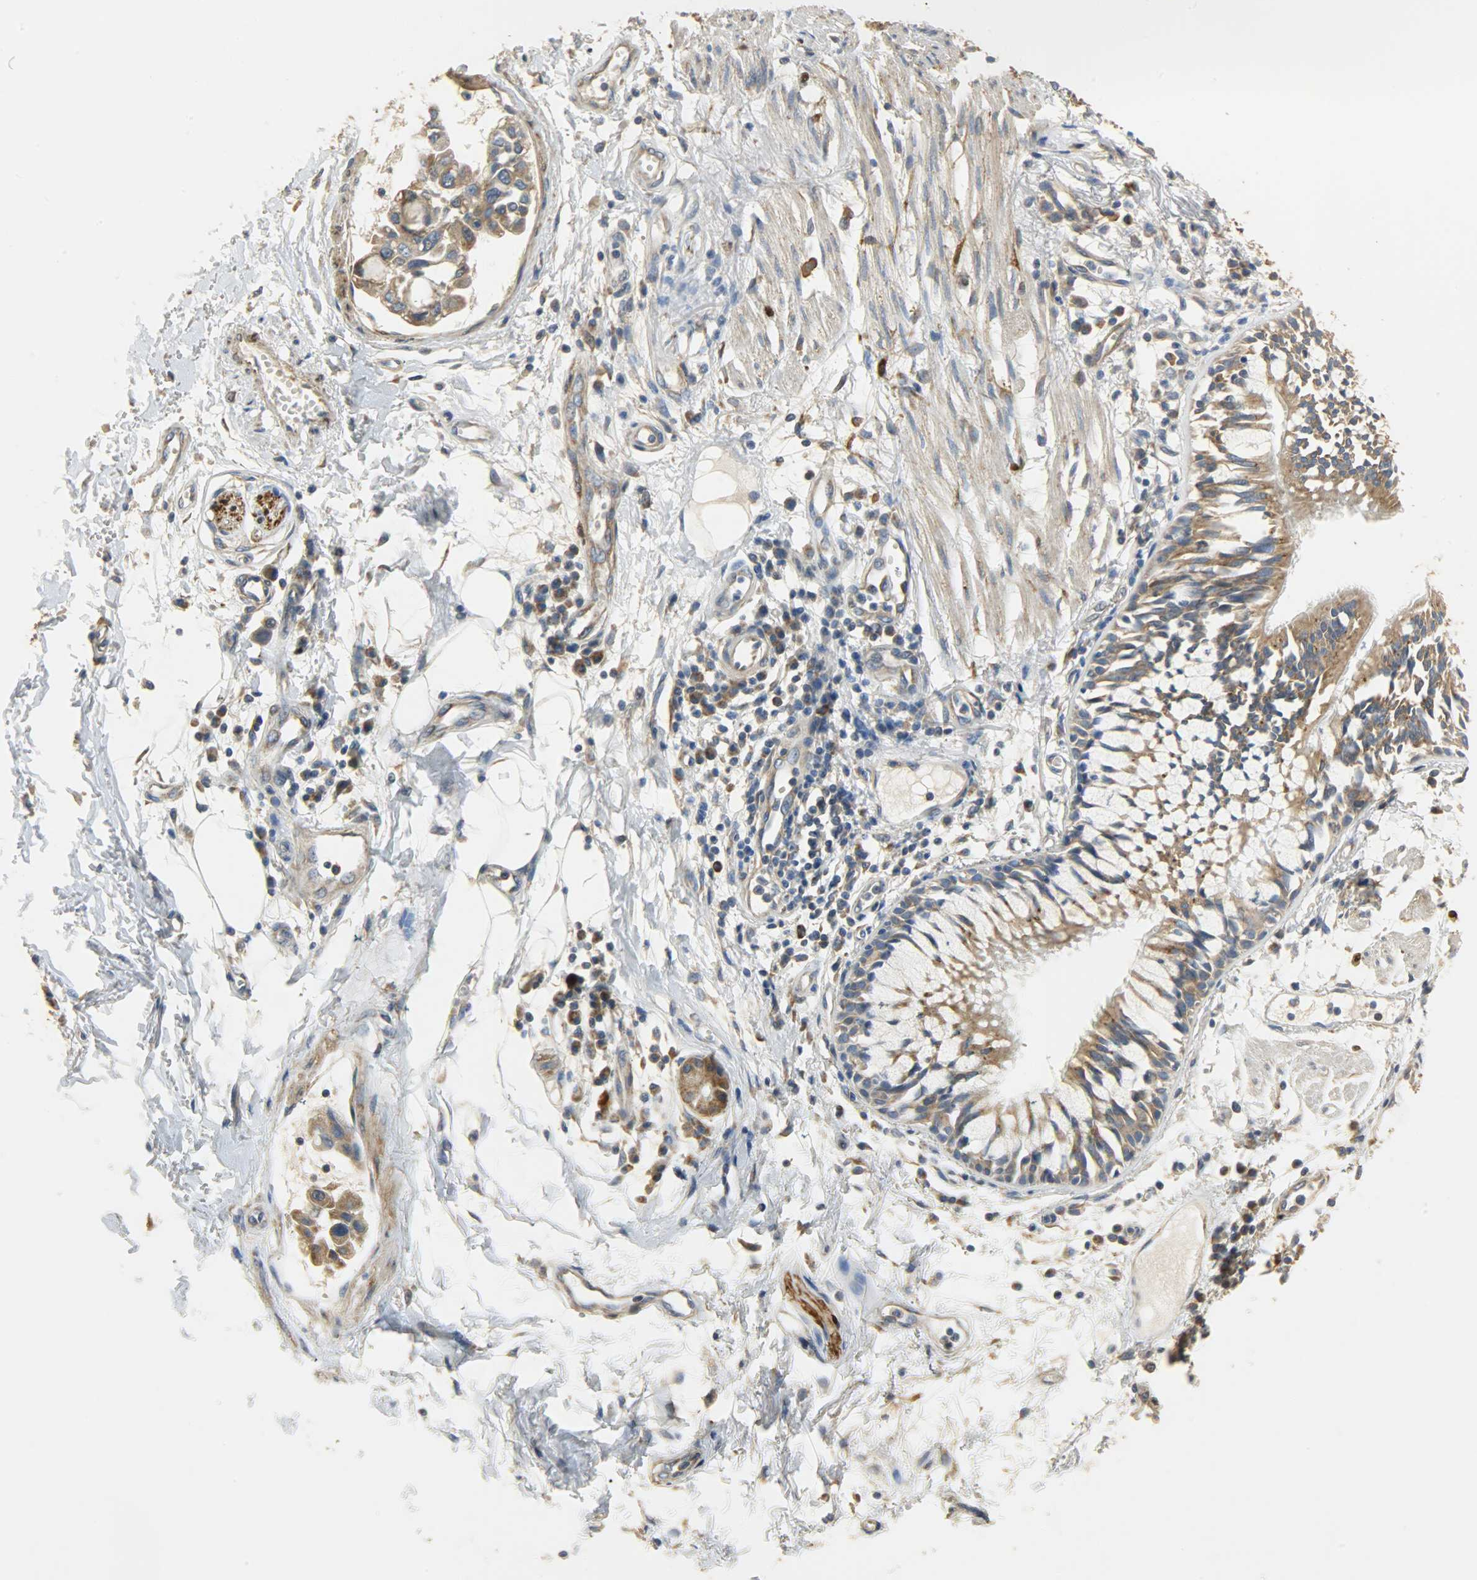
{"staining": {"intensity": "moderate", "quantity": "<25%", "location": "cytoplasmic/membranous"}, "tissue": "adipose tissue", "cell_type": "Adipocytes", "image_type": "normal", "snomed": [{"axis": "morphology", "description": "Normal tissue, NOS"}, {"axis": "morphology", "description": "Adenocarcinoma, NOS"}, {"axis": "topography", "description": "Cartilage tissue"}, {"axis": "topography", "description": "Bronchus"}, {"axis": "topography", "description": "Lung"}], "caption": "A photomicrograph of human adipose tissue stained for a protein shows moderate cytoplasmic/membranous brown staining in adipocytes.", "gene": "C1orf198", "patient": {"sex": "female", "age": 67}}